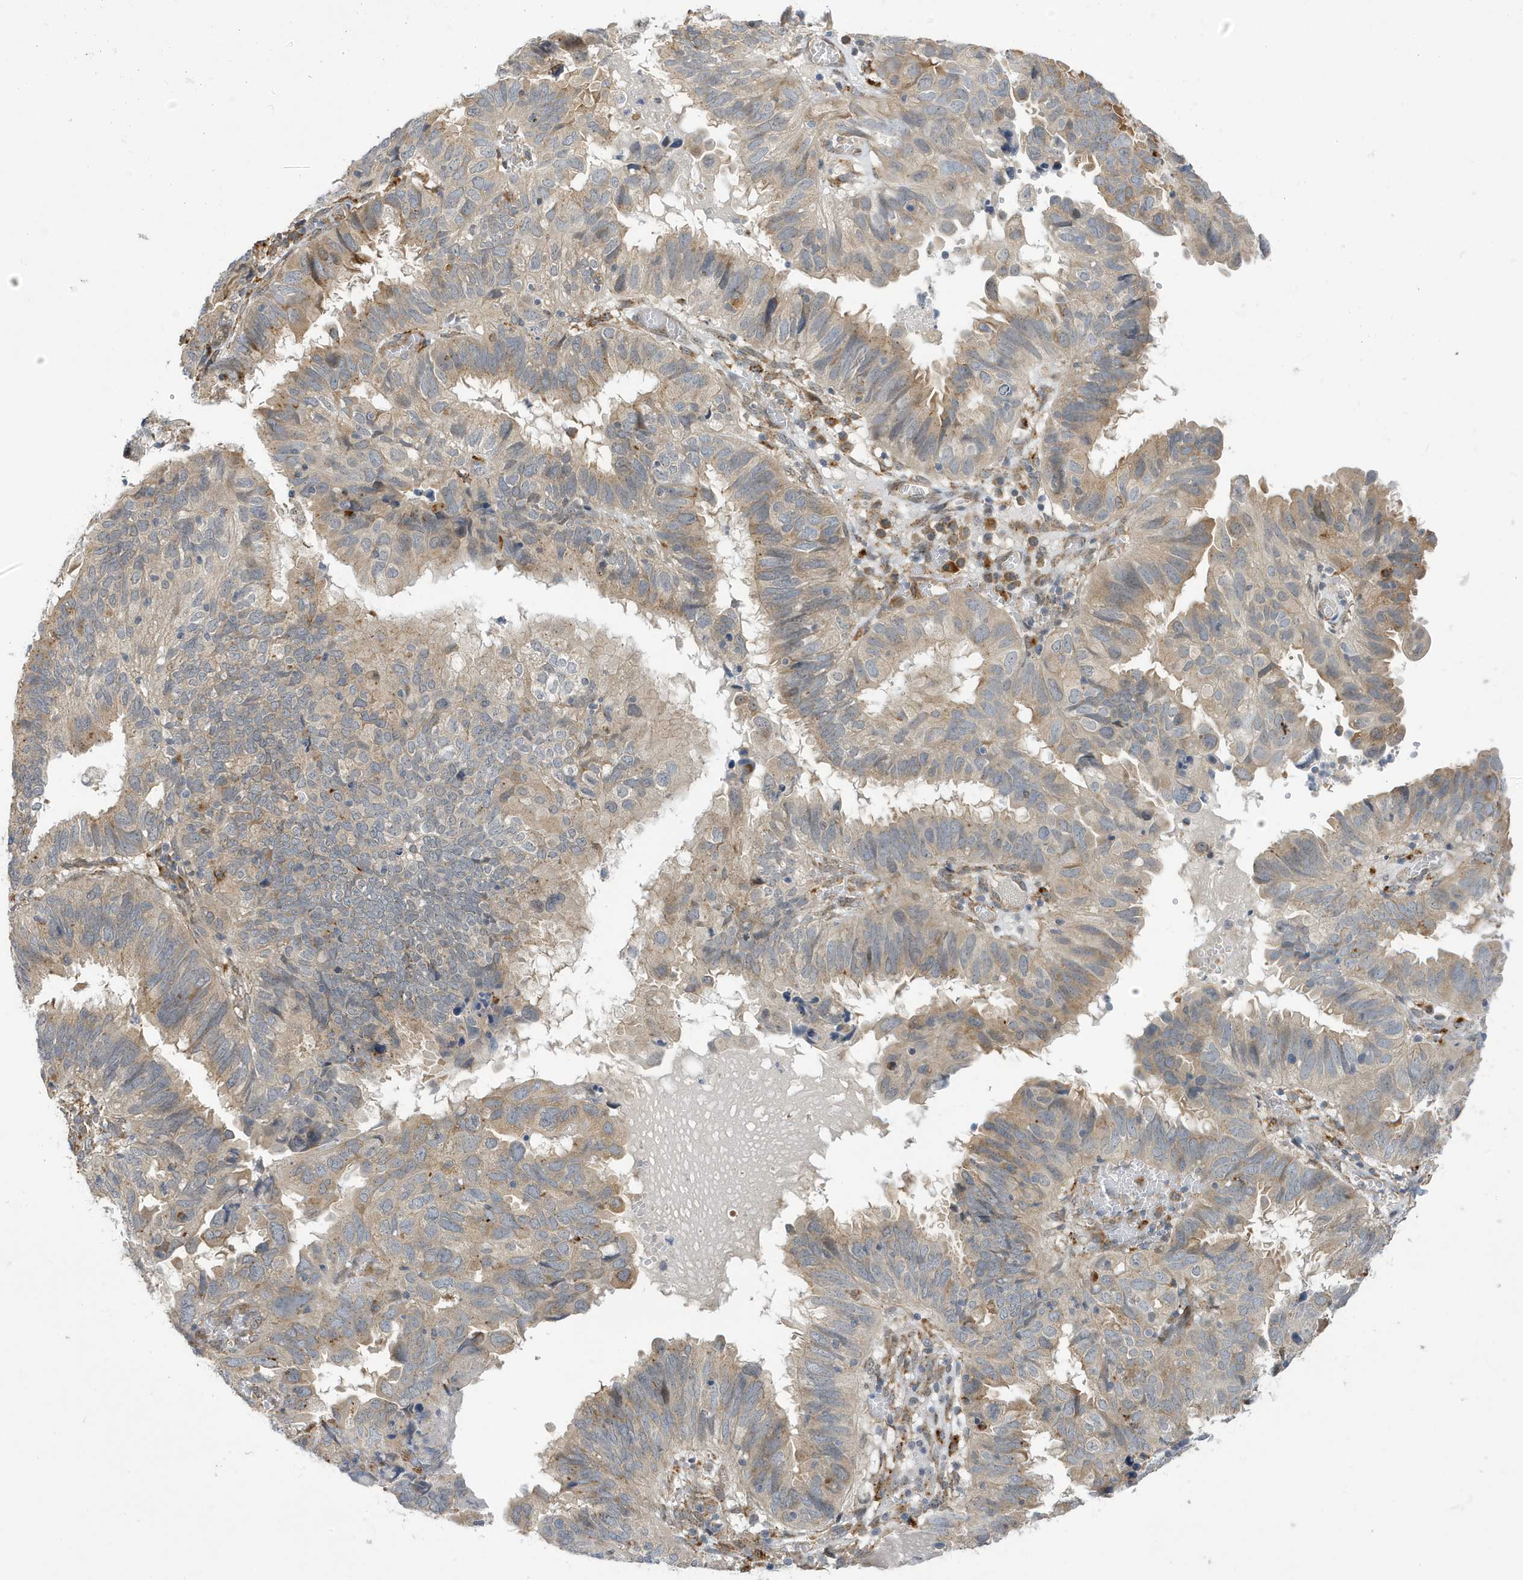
{"staining": {"intensity": "weak", "quantity": "25%-75%", "location": "cytoplasmic/membranous"}, "tissue": "endometrial cancer", "cell_type": "Tumor cells", "image_type": "cancer", "snomed": [{"axis": "morphology", "description": "Adenocarcinoma, NOS"}, {"axis": "topography", "description": "Uterus"}], "caption": "An IHC micrograph of tumor tissue is shown. Protein staining in brown highlights weak cytoplasmic/membranous positivity in endometrial cancer within tumor cells.", "gene": "ZNF507", "patient": {"sex": "female", "age": 77}}